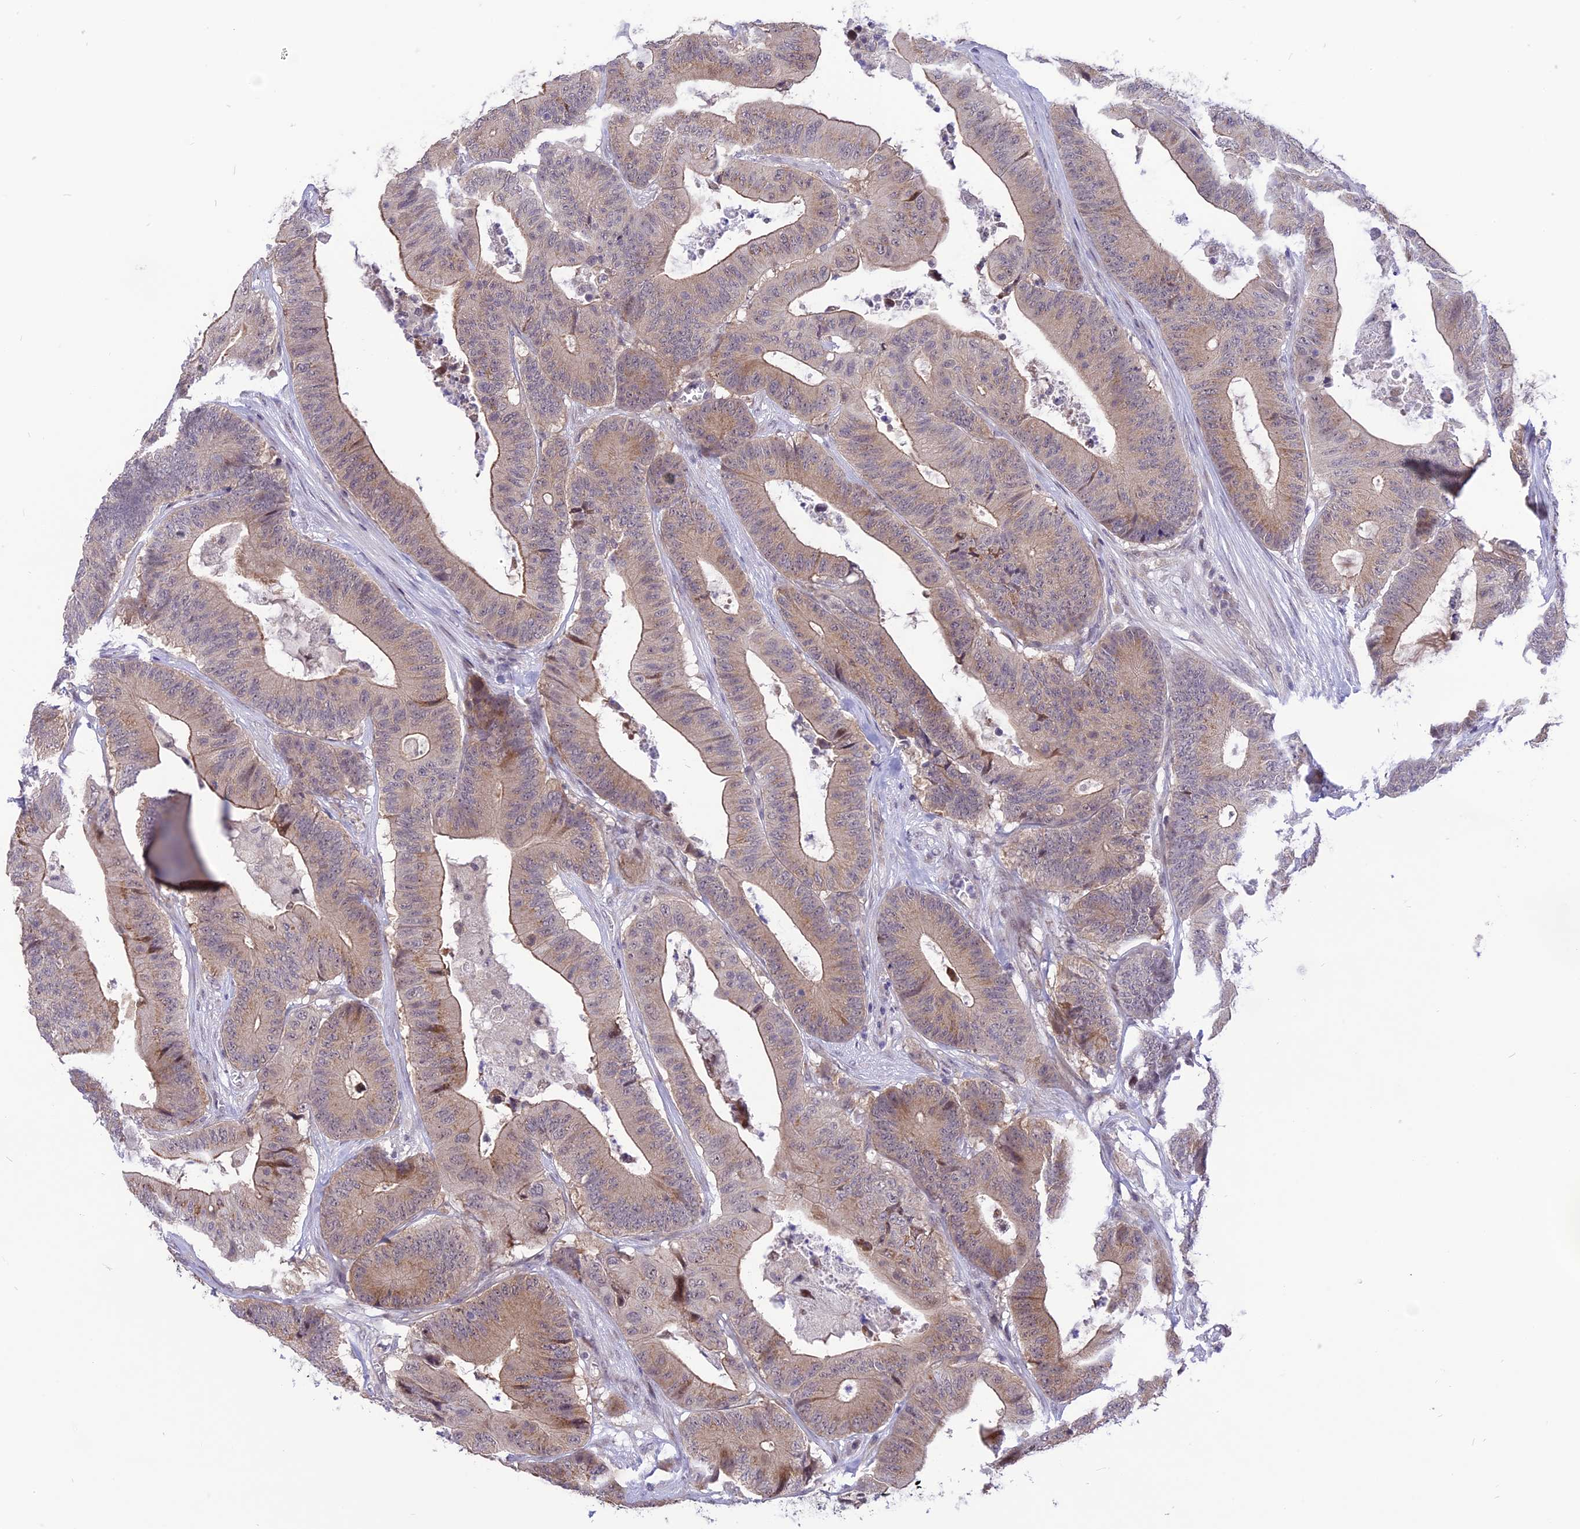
{"staining": {"intensity": "weak", "quantity": "25%-75%", "location": "cytoplasmic/membranous"}, "tissue": "colorectal cancer", "cell_type": "Tumor cells", "image_type": "cancer", "snomed": [{"axis": "morphology", "description": "Adenocarcinoma, NOS"}, {"axis": "topography", "description": "Colon"}], "caption": "The immunohistochemical stain highlights weak cytoplasmic/membranous positivity in tumor cells of colorectal adenocarcinoma tissue. (DAB (3,3'-diaminobenzidine) IHC with brightfield microscopy, high magnification).", "gene": "ZNF837", "patient": {"sex": "female", "age": 84}}